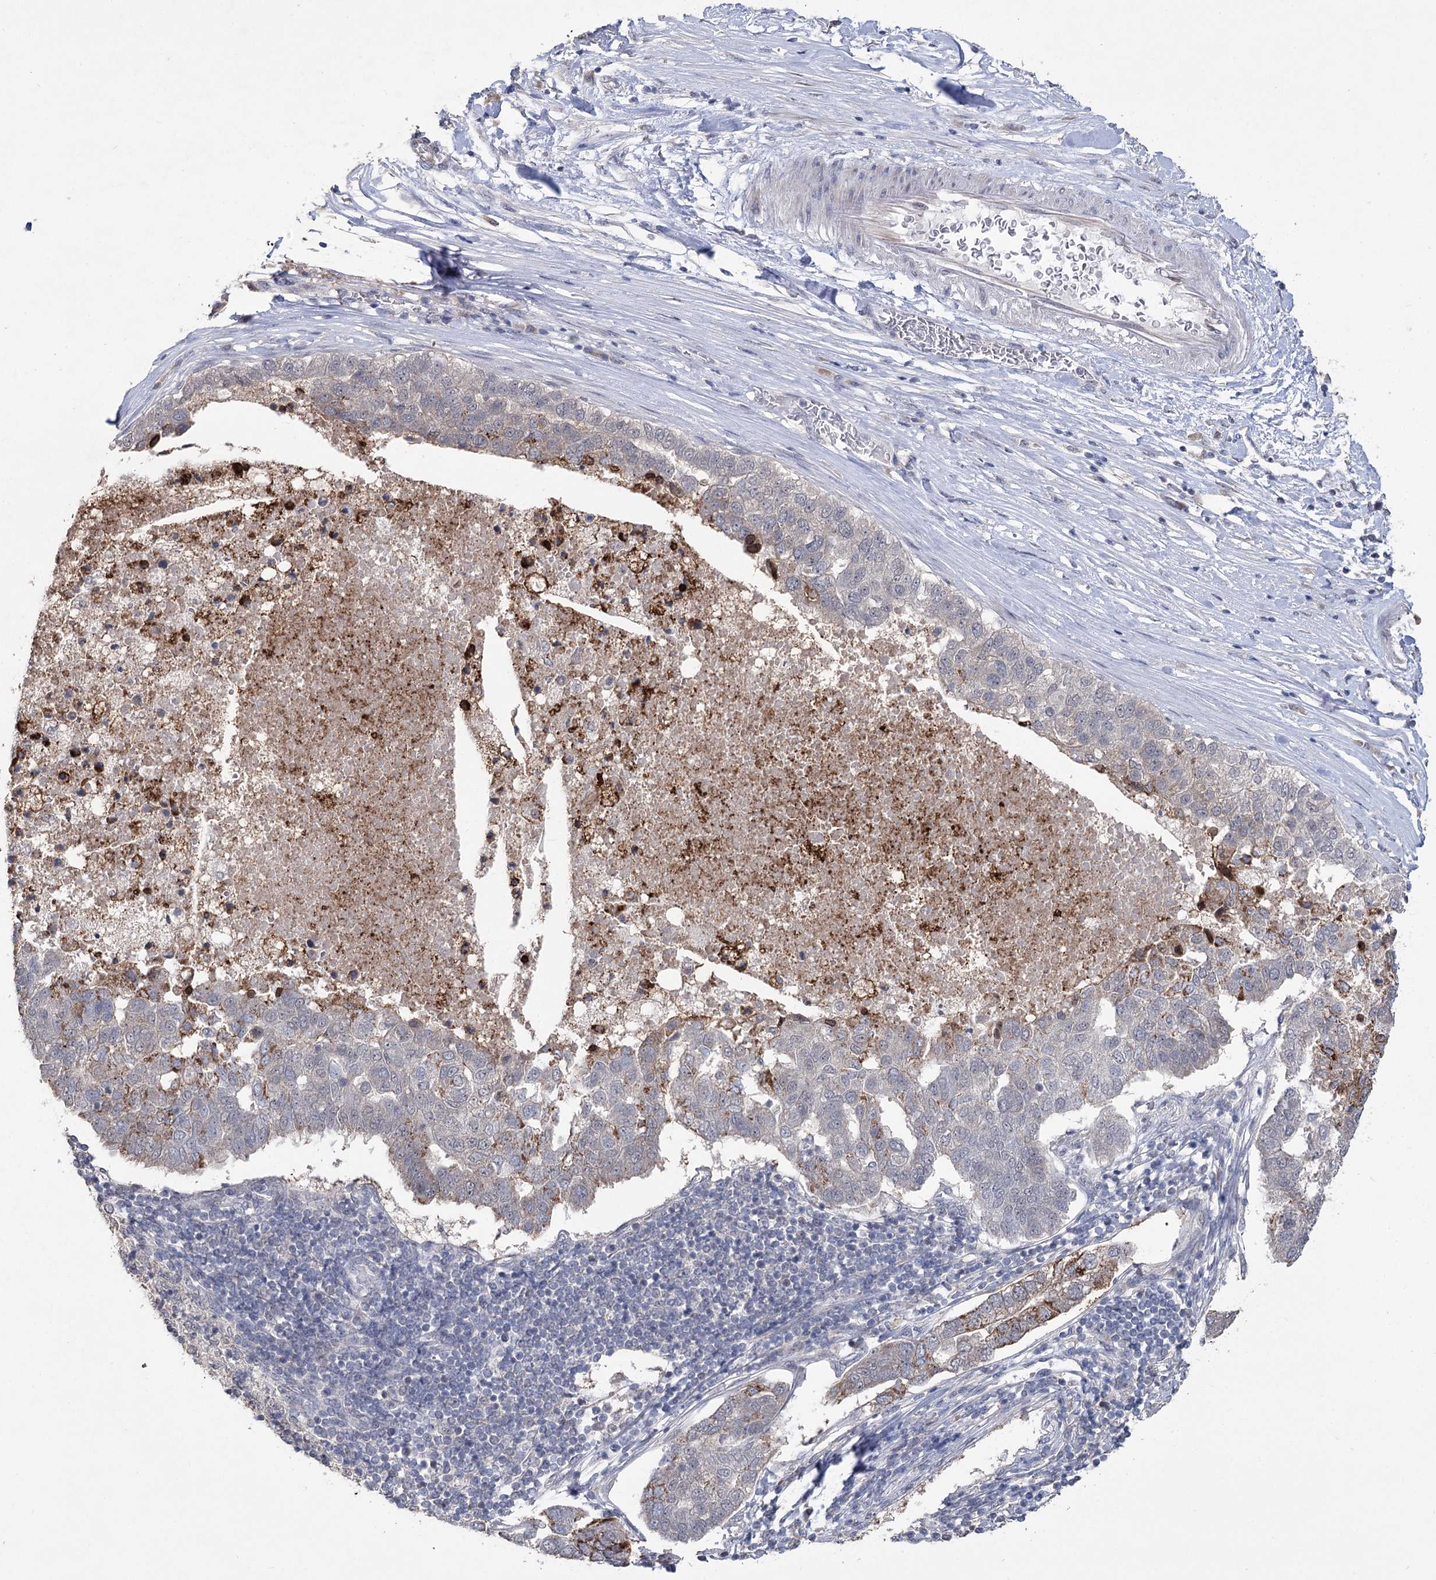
{"staining": {"intensity": "moderate", "quantity": "<25%", "location": "cytoplasmic/membranous"}, "tissue": "pancreatic cancer", "cell_type": "Tumor cells", "image_type": "cancer", "snomed": [{"axis": "morphology", "description": "Adenocarcinoma, NOS"}, {"axis": "topography", "description": "Pancreas"}], "caption": "DAB immunohistochemical staining of human pancreatic cancer (adenocarcinoma) shows moderate cytoplasmic/membranous protein positivity in about <25% of tumor cells. The staining was performed using DAB, with brown indicating positive protein expression. Nuclei are stained blue with hematoxylin.", "gene": "PHYHIPL", "patient": {"sex": "female", "age": 61}}